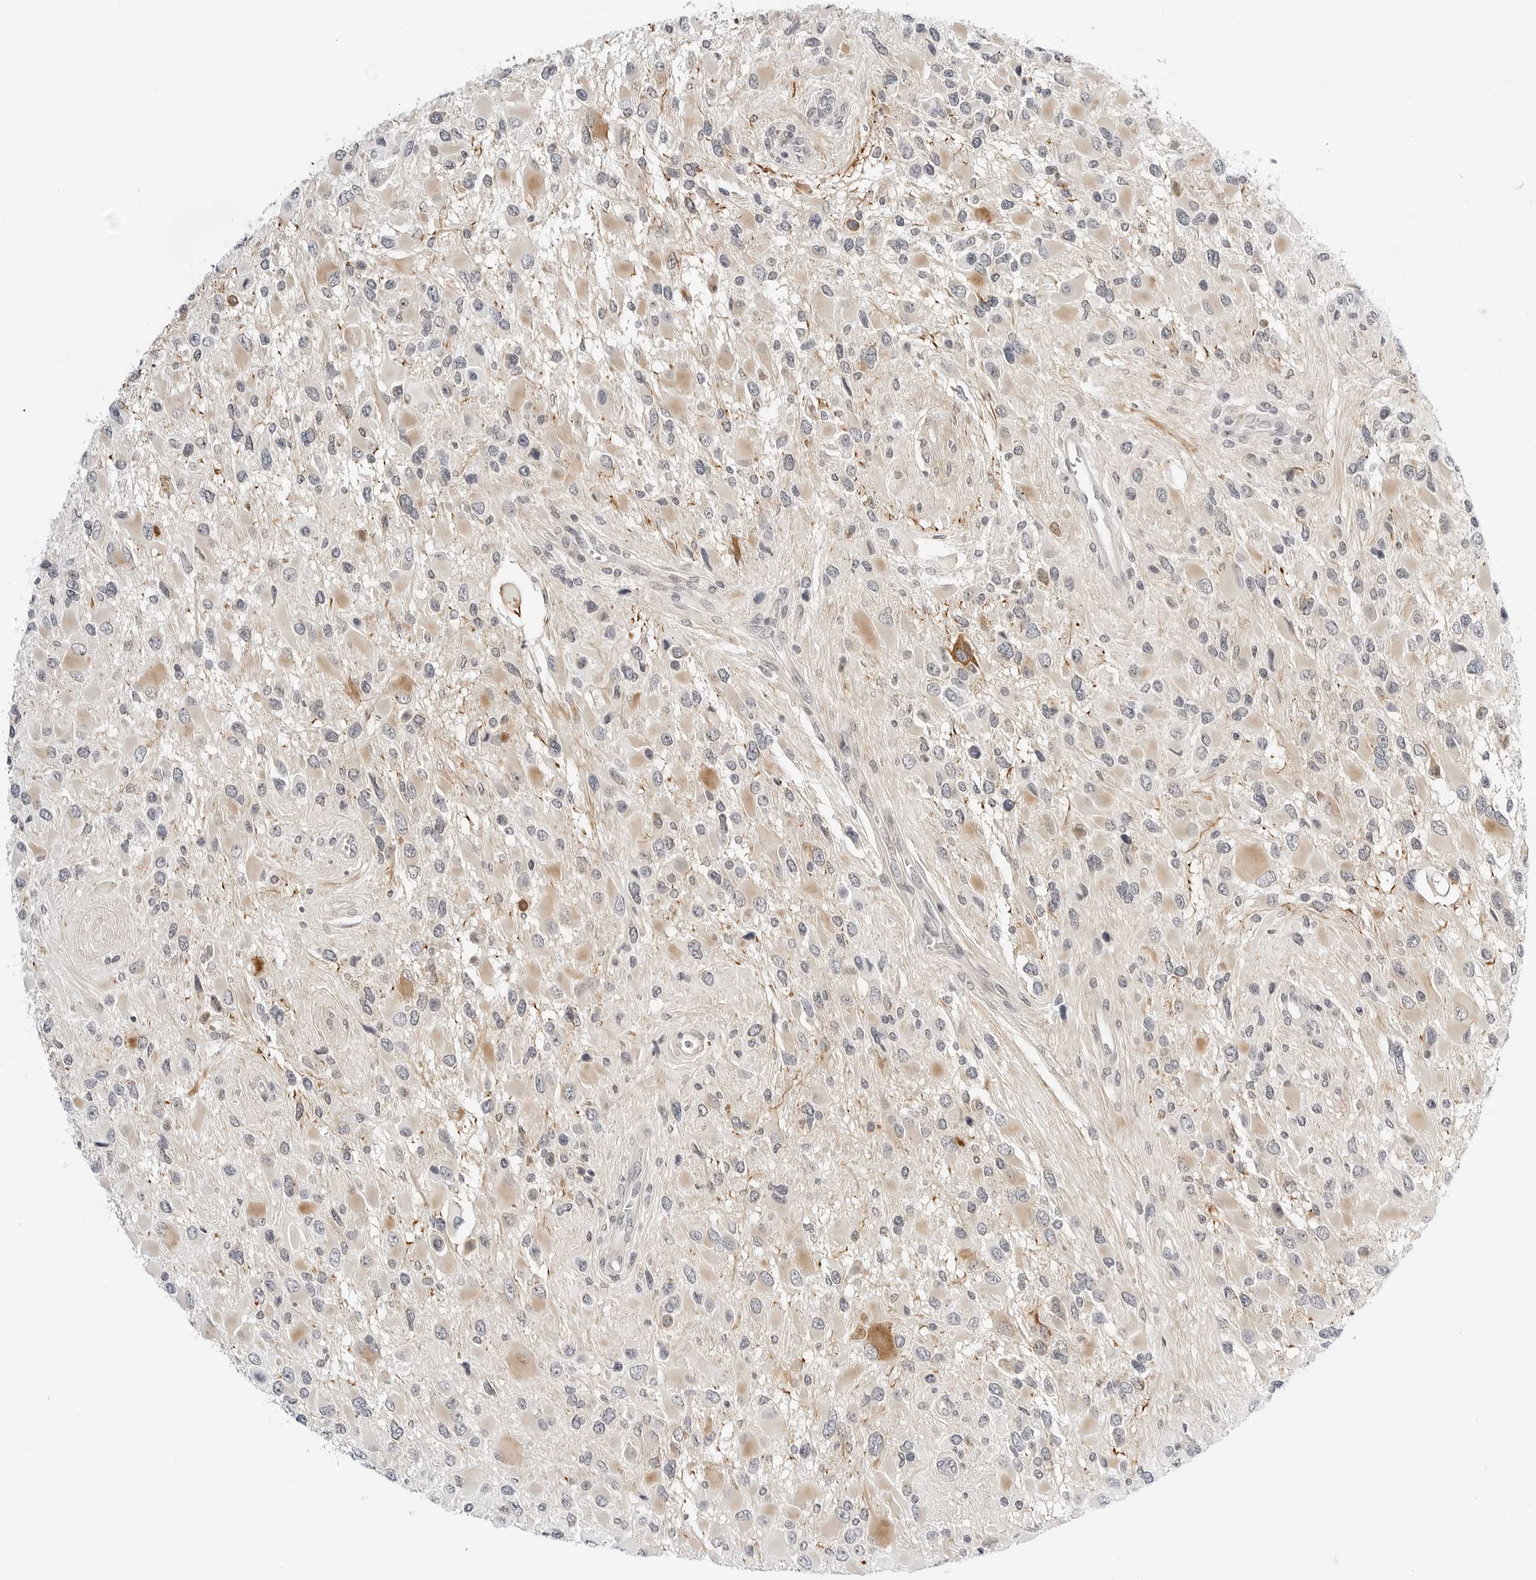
{"staining": {"intensity": "weak", "quantity": "25%-75%", "location": "cytoplasmic/membranous"}, "tissue": "glioma", "cell_type": "Tumor cells", "image_type": "cancer", "snomed": [{"axis": "morphology", "description": "Glioma, malignant, High grade"}, {"axis": "topography", "description": "Brain"}], "caption": "The immunohistochemical stain shows weak cytoplasmic/membranous positivity in tumor cells of malignant glioma (high-grade) tissue.", "gene": "MAP2K5", "patient": {"sex": "male", "age": 53}}